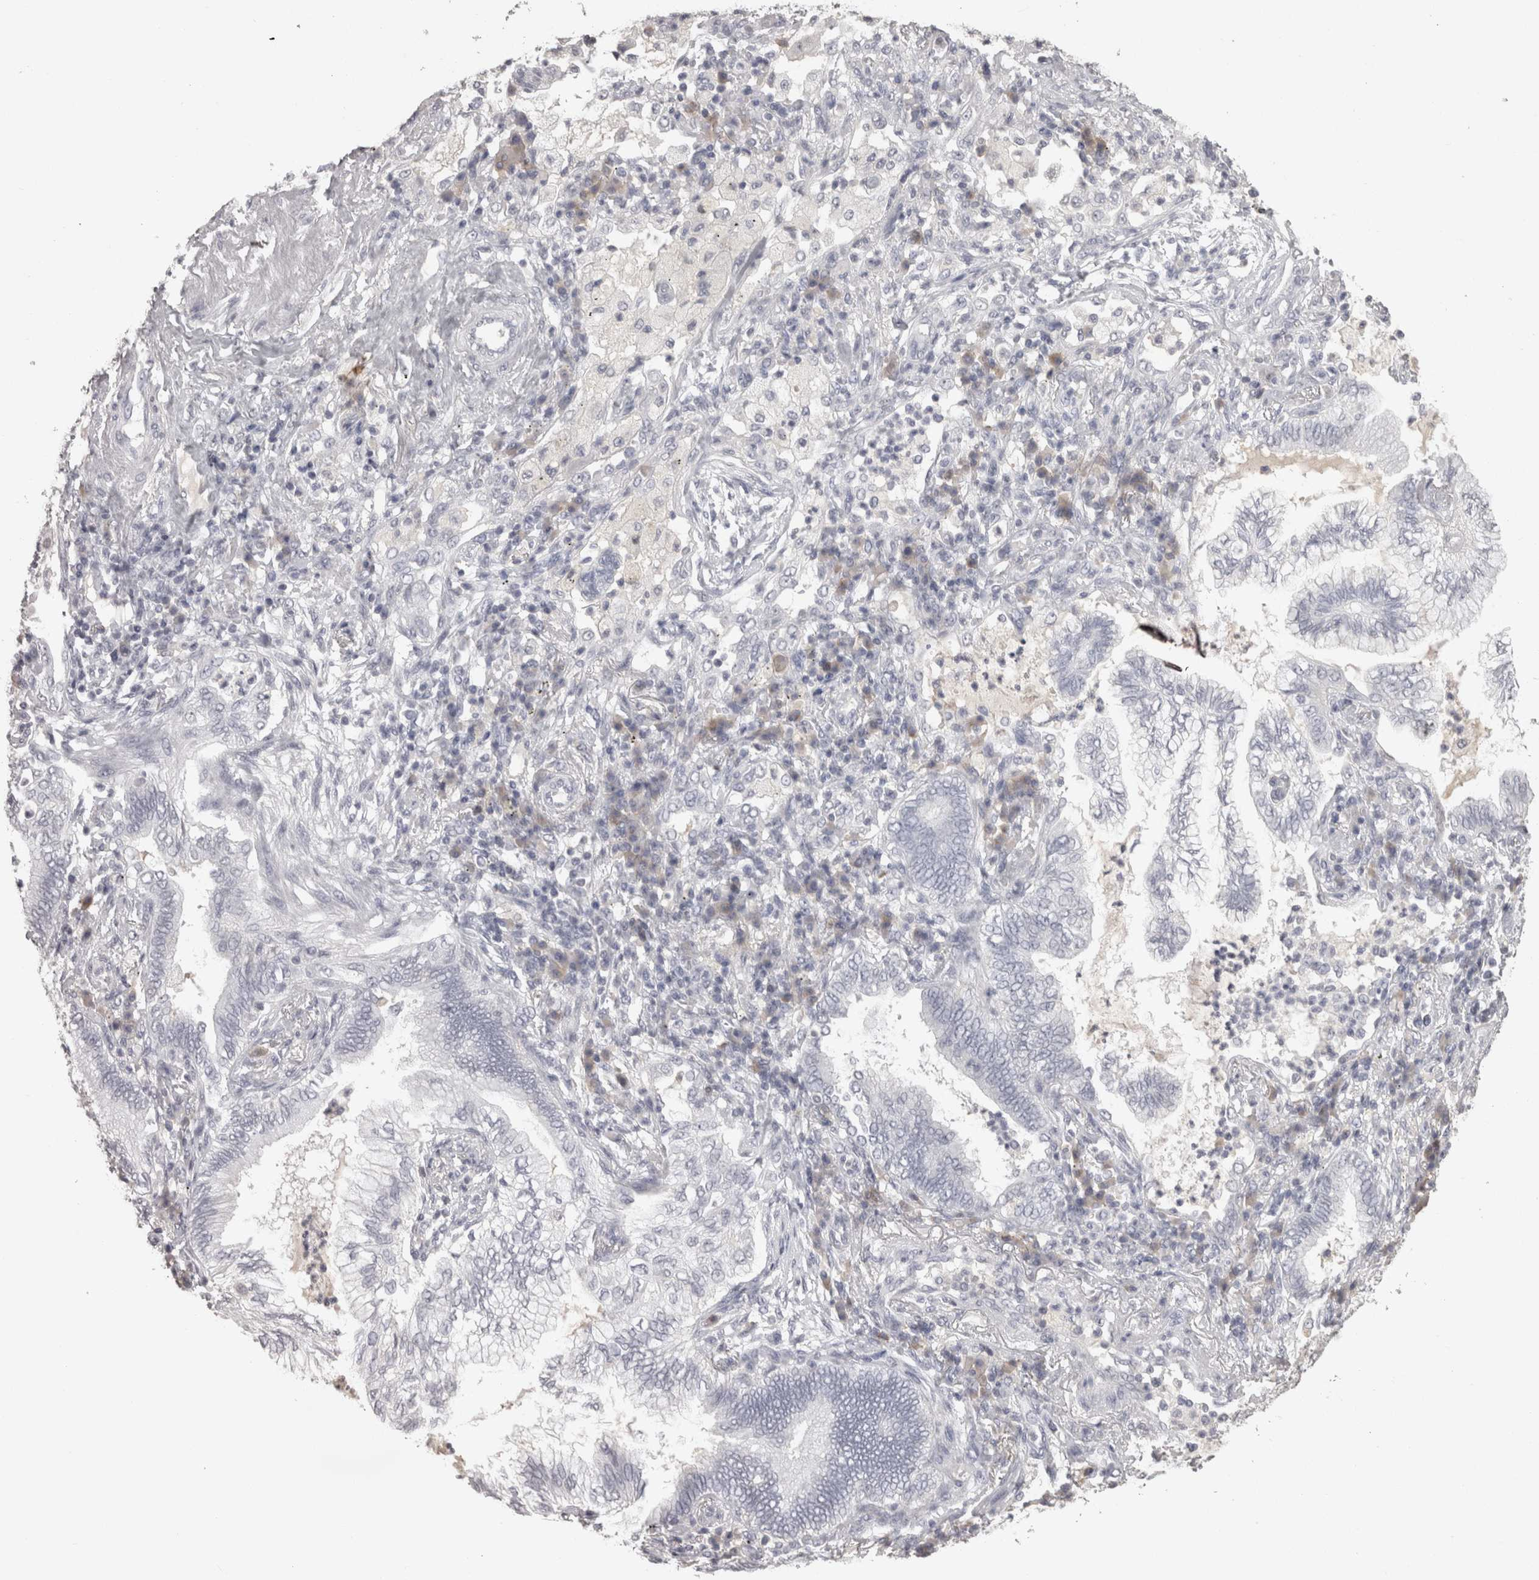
{"staining": {"intensity": "negative", "quantity": "none", "location": "none"}, "tissue": "lung cancer", "cell_type": "Tumor cells", "image_type": "cancer", "snomed": [{"axis": "morphology", "description": "Normal tissue, NOS"}, {"axis": "morphology", "description": "Adenocarcinoma, NOS"}, {"axis": "topography", "description": "Bronchus"}, {"axis": "topography", "description": "Lung"}], "caption": "The IHC photomicrograph has no significant positivity in tumor cells of lung adenocarcinoma tissue.", "gene": "LAX1", "patient": {"sex": "female", "age": 70}}